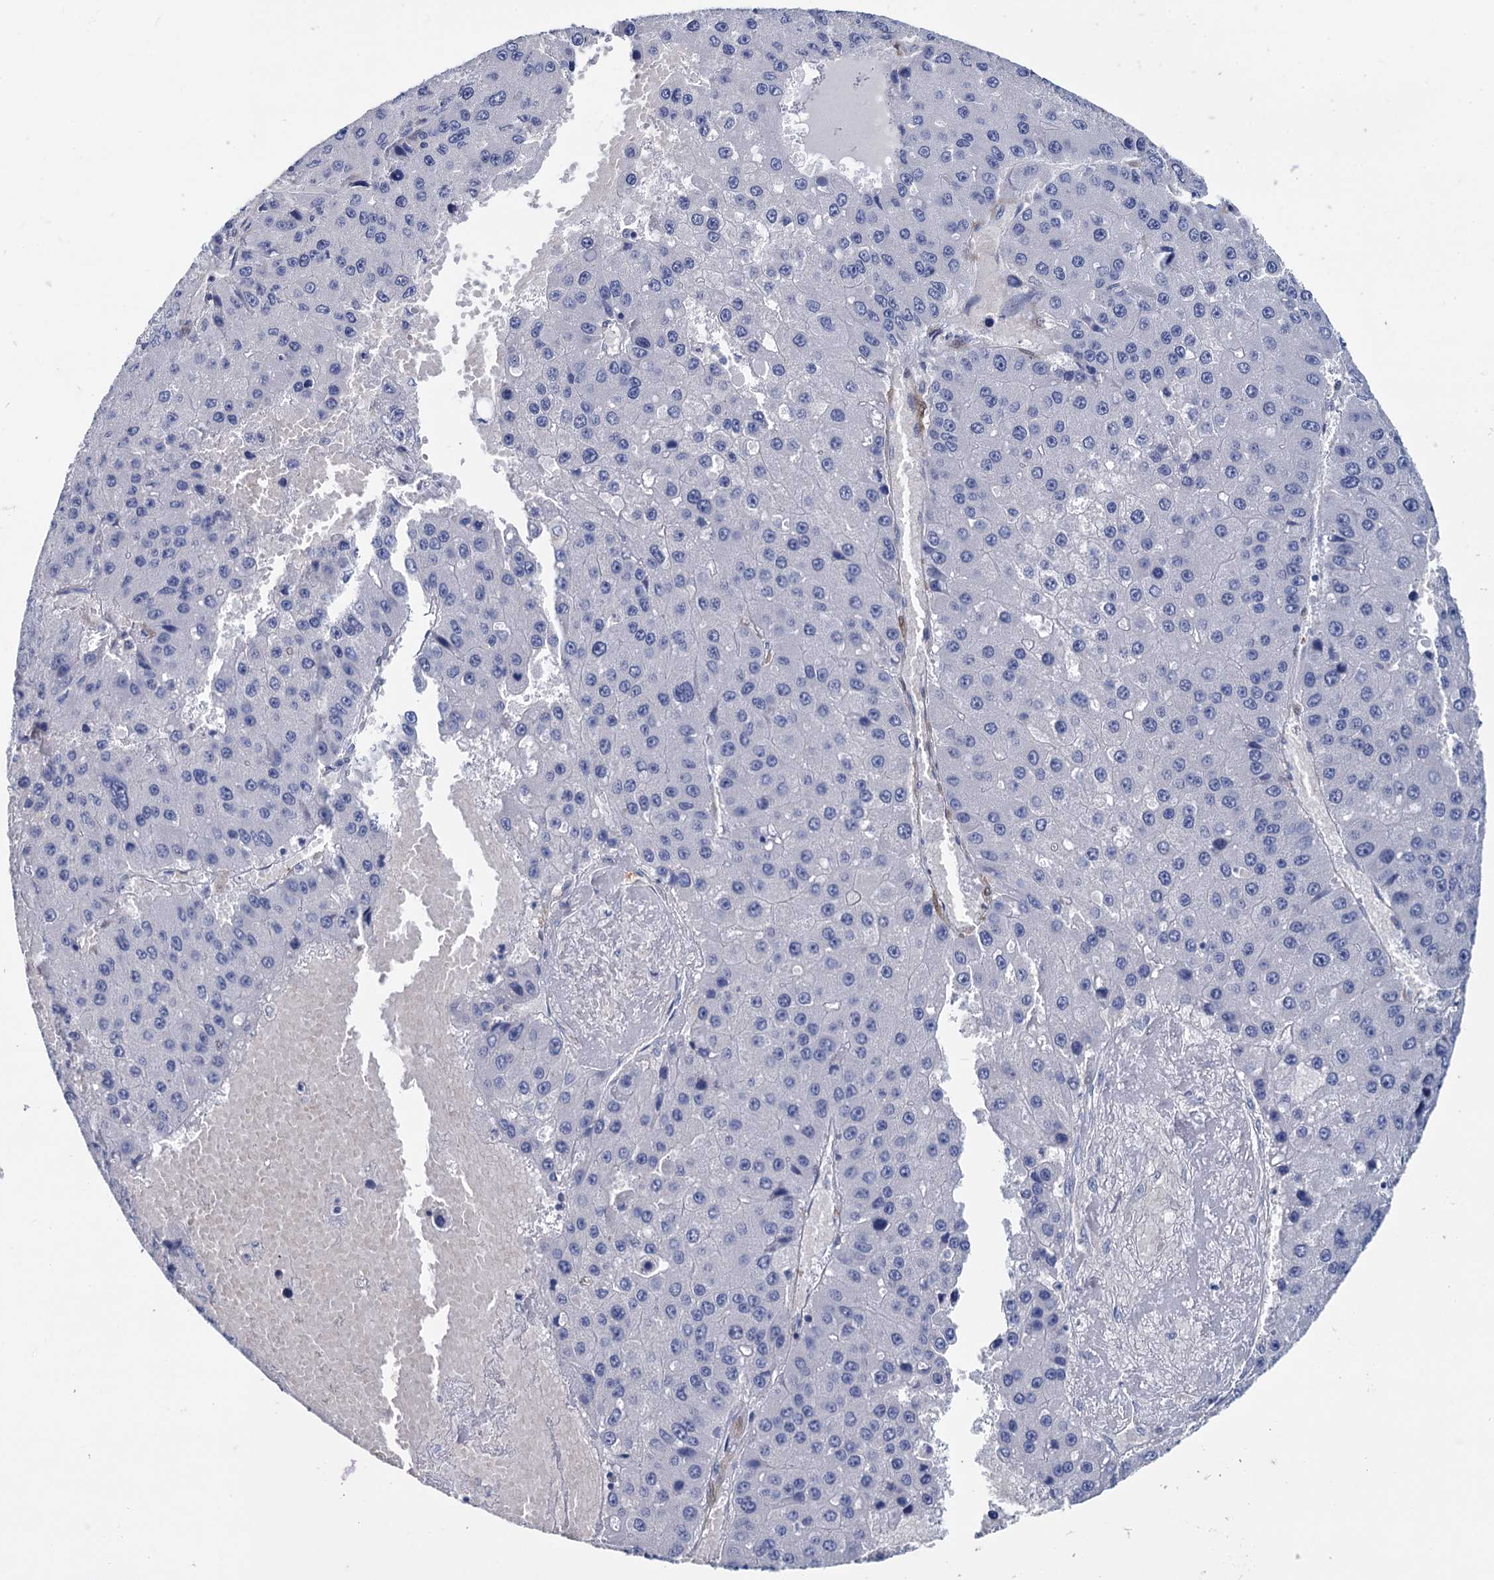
{"staining": {"intensity": "negative", "quantity": "none", "location": "none"}, "tissue": "liver cancer", "cell_type": "Tumor cells", "image_type": "cancer", "snomed": [{"axis": "morphology", "description": "Carcinoma, Hepatocellular, NOS"}, {"axis": "topography", "description": "Liver"}], "caption": "Immunohistochemical staining of liver cancer demonstrates no significant positivity in tumor cells.", "gene": "GSTM3", "patient": {"sex": "female", "age": 73}}